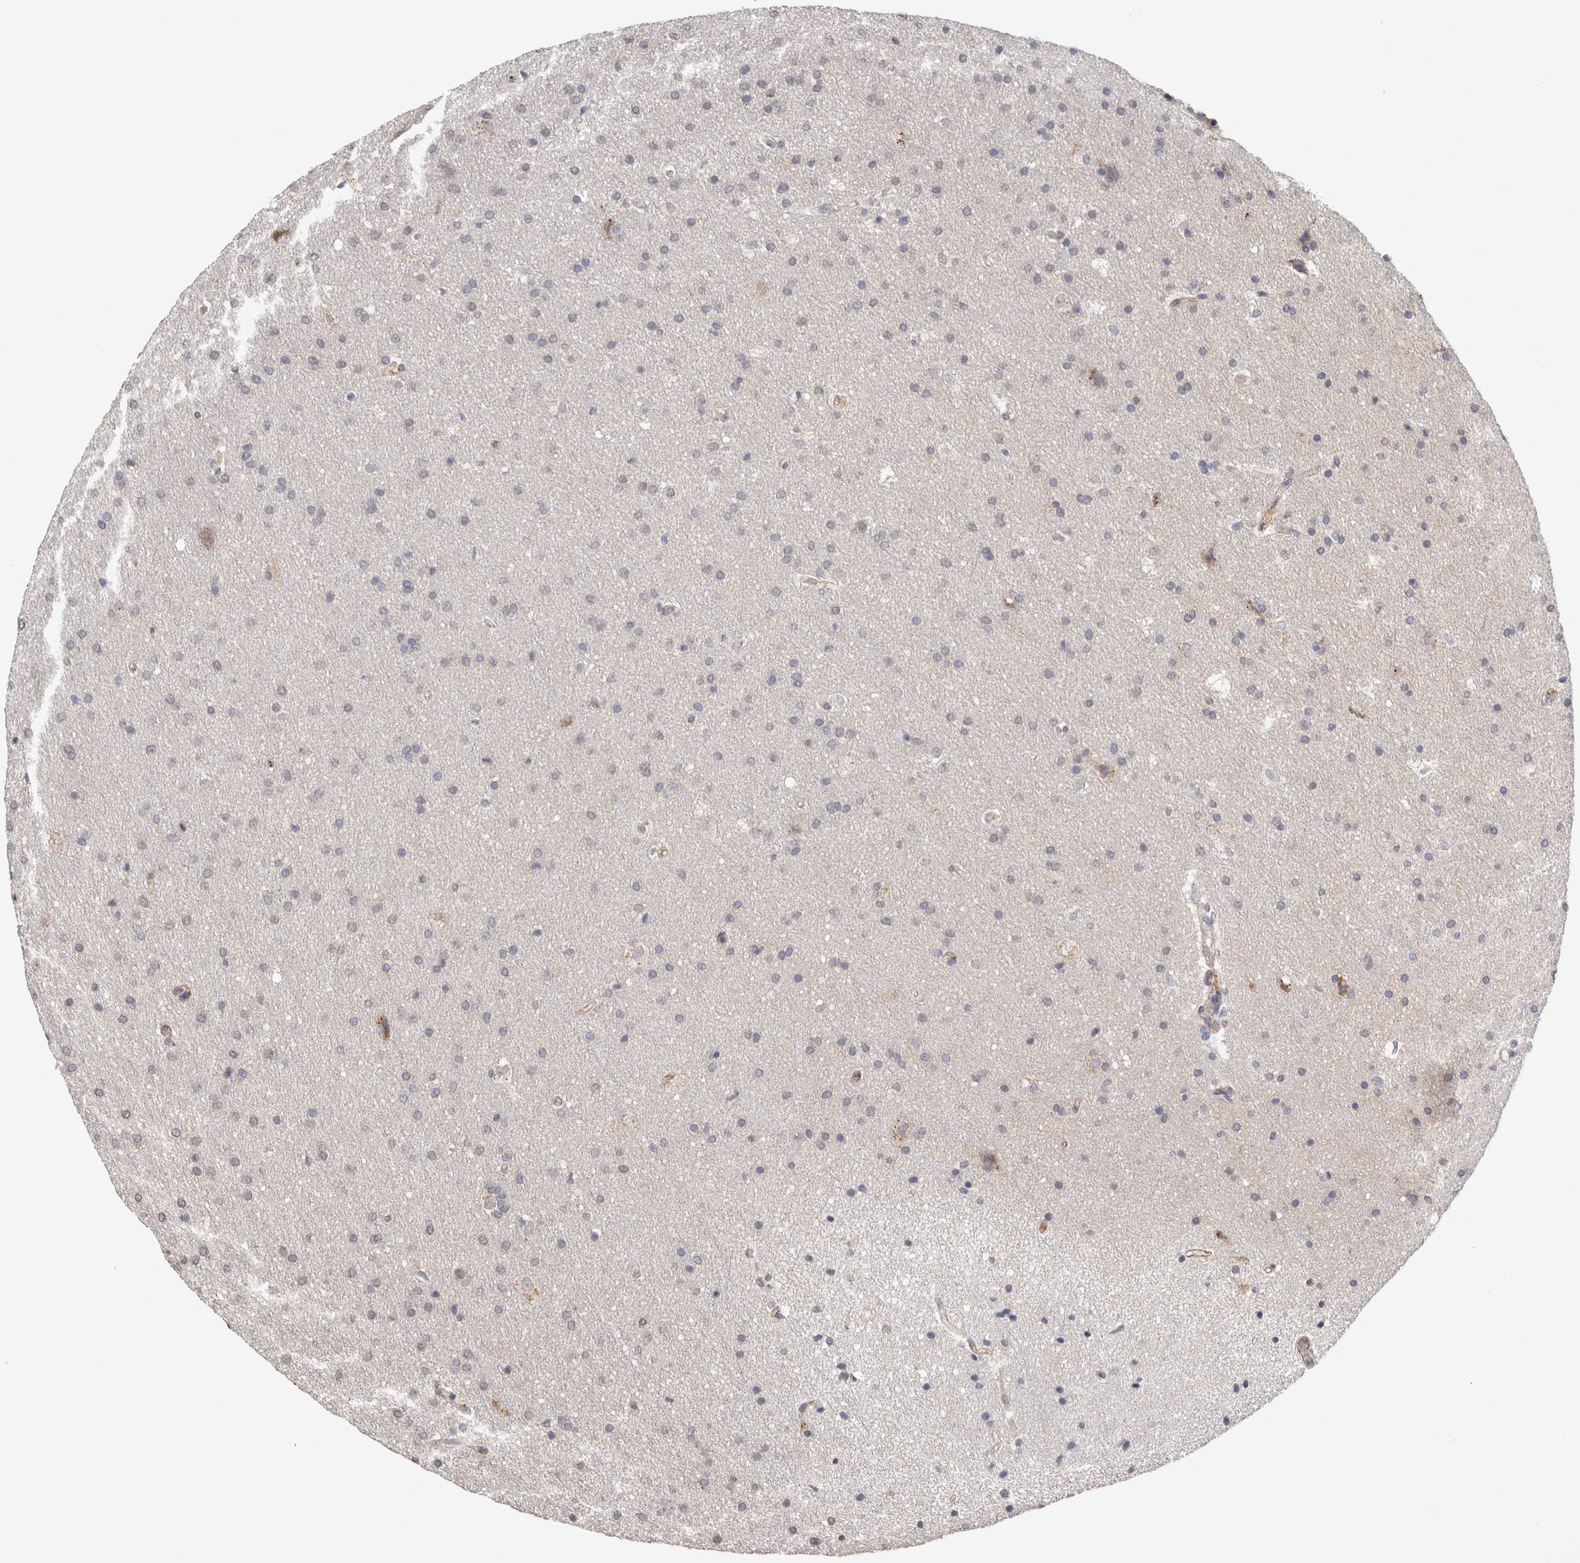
{"staining": {"intensity": "negative", "quantity": "none", "location": "none"}, "tissue": "glioma", "cell_type": "Tumor cells", "image_type": "cancer", "snomed": [{"axis": "morphology", "description": "Glioma, malignant, Low grade"}, {"axis": "topography", "description": "Brain"}], "caption": "Malignant glioma (low-grade) stained for a protein using immunohistochemistry (IHC) reveals no positivity tumor cells.", "gene": "CDH6", "patient": {"sex": "female", "age": 37}}